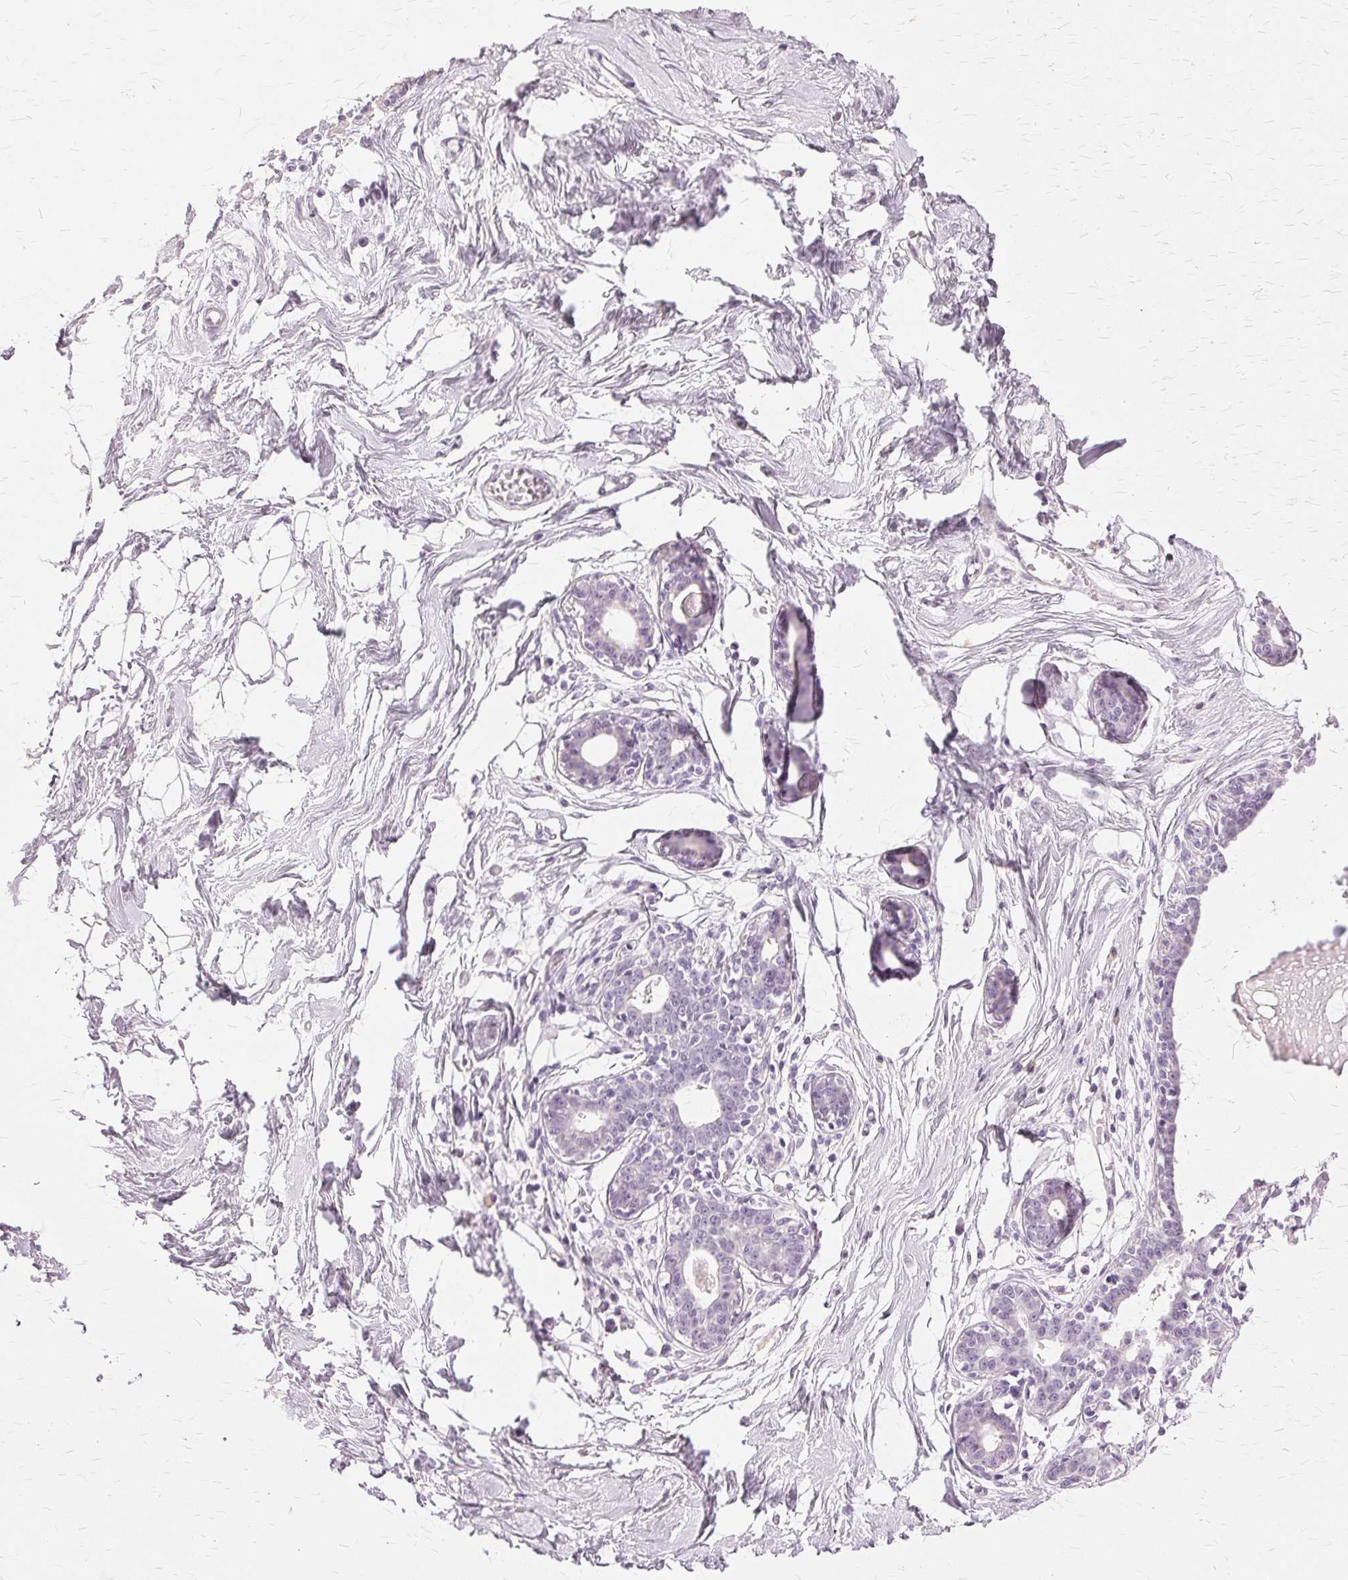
{"staining": {"intensity": "negative", "quantity": "none", "location": "none"}, "tissue": "breast", "cell_type": "Adipocytes", "image_type": "normal", "snomed": [{"axis": "morphology", "description": "Normal tissue, NOS"}, {"axis": "topography", "description": "Breast"}], "caption": "This is a histopathology image of immunohistochemistry staining of benign breast, which shows no staining in adipocytes.", "gene": "SLC45A3", "patient": {"sex": "female", "age": 45}}